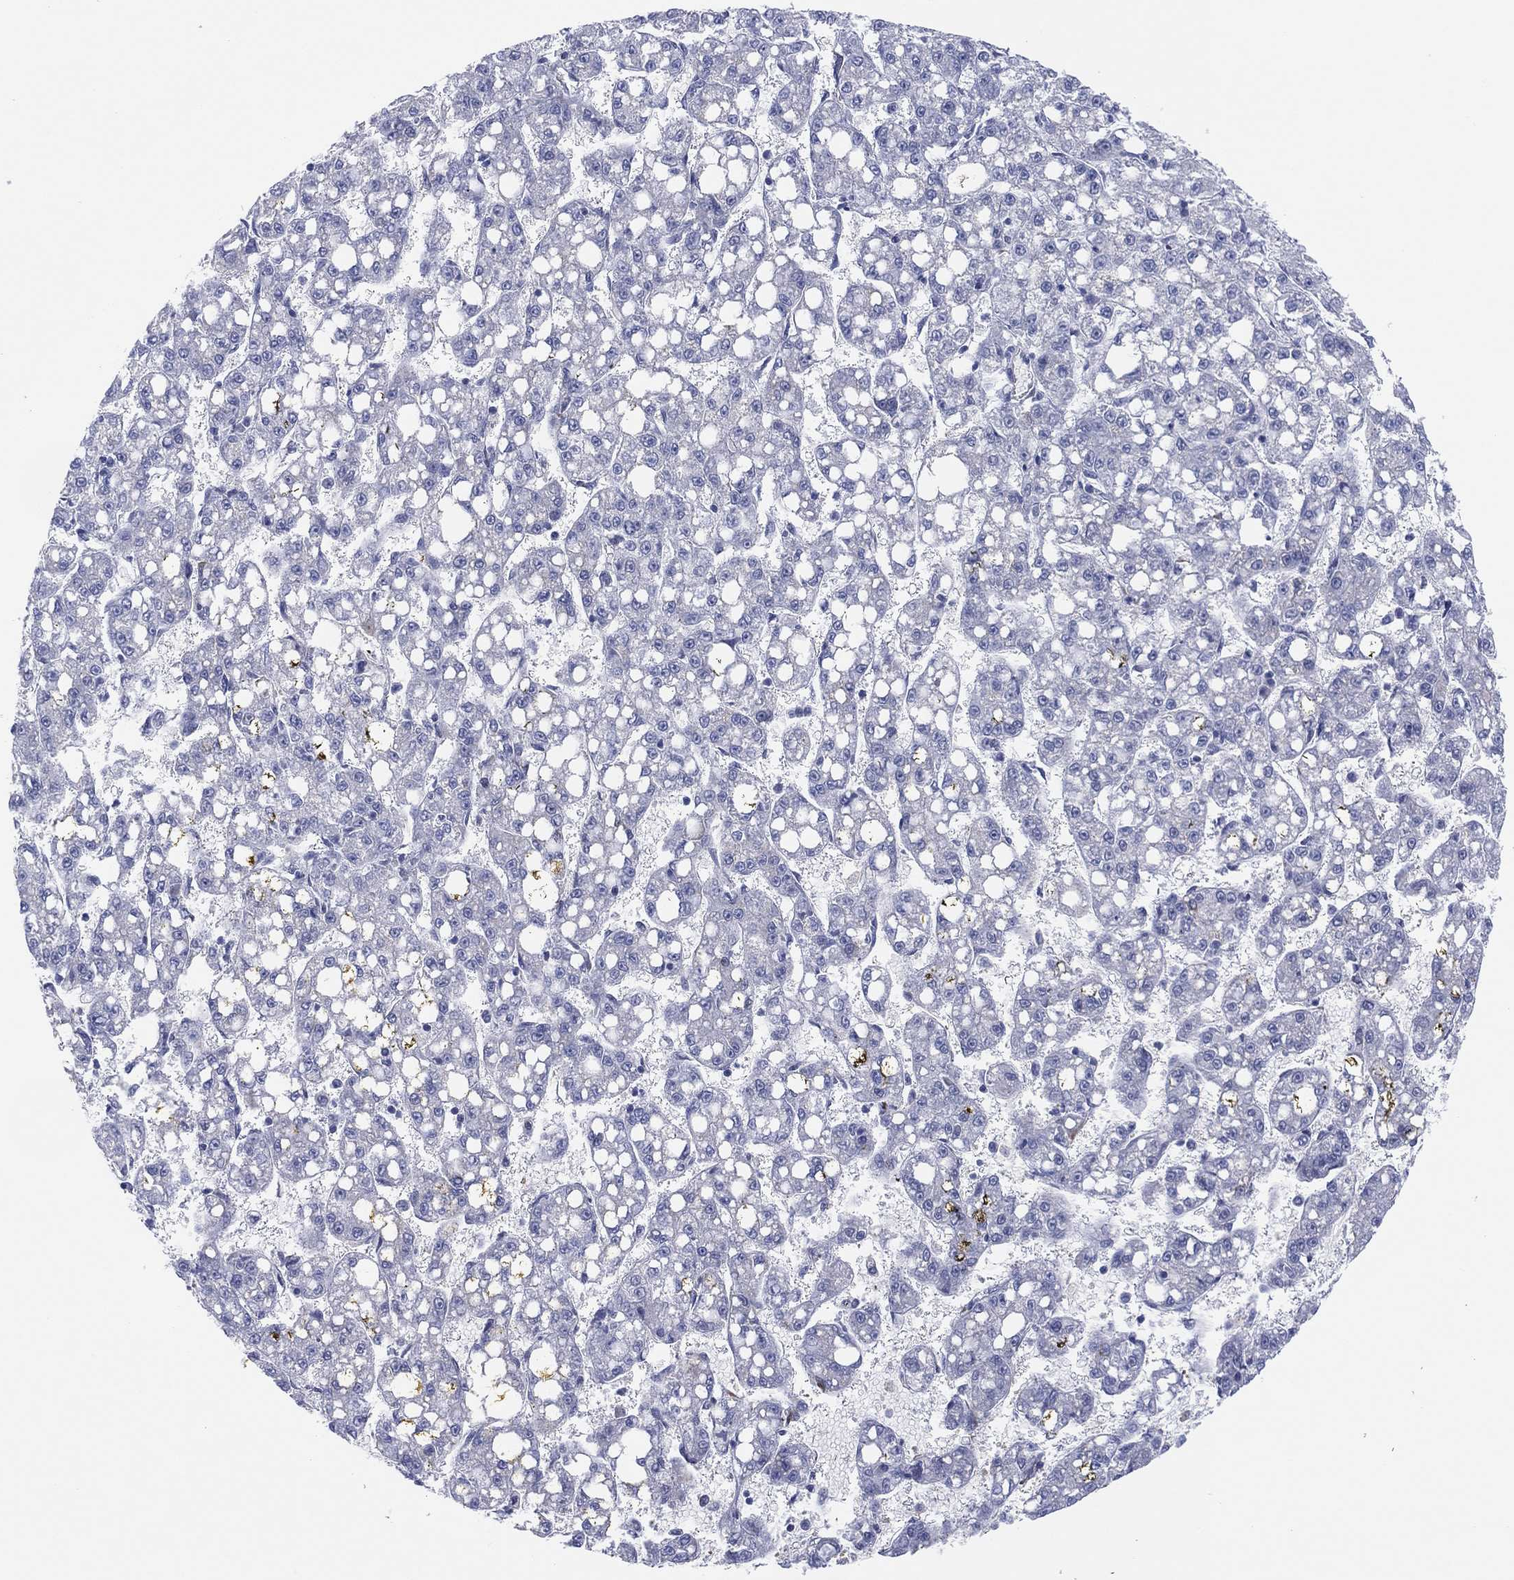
{"staining": {"intensity": "negative", "quantity": "none", "location": "none"}, "tissue": "liver cancer", "cell_type": "Tumor cells", "image_type": "cancer", "snomed": [{"axis": "morphology", "description": "Carcinoma, Hepatocellular, NOS"}, {"axis": "topography", "description": "Liver"}], "caption": "This is an IHC photomicrograph of human hepatocellular carcinoma (liver). There is no positivity in tumor cells.", "gene": "MLF1", "patient": {"sex": "female", "age": 65}}